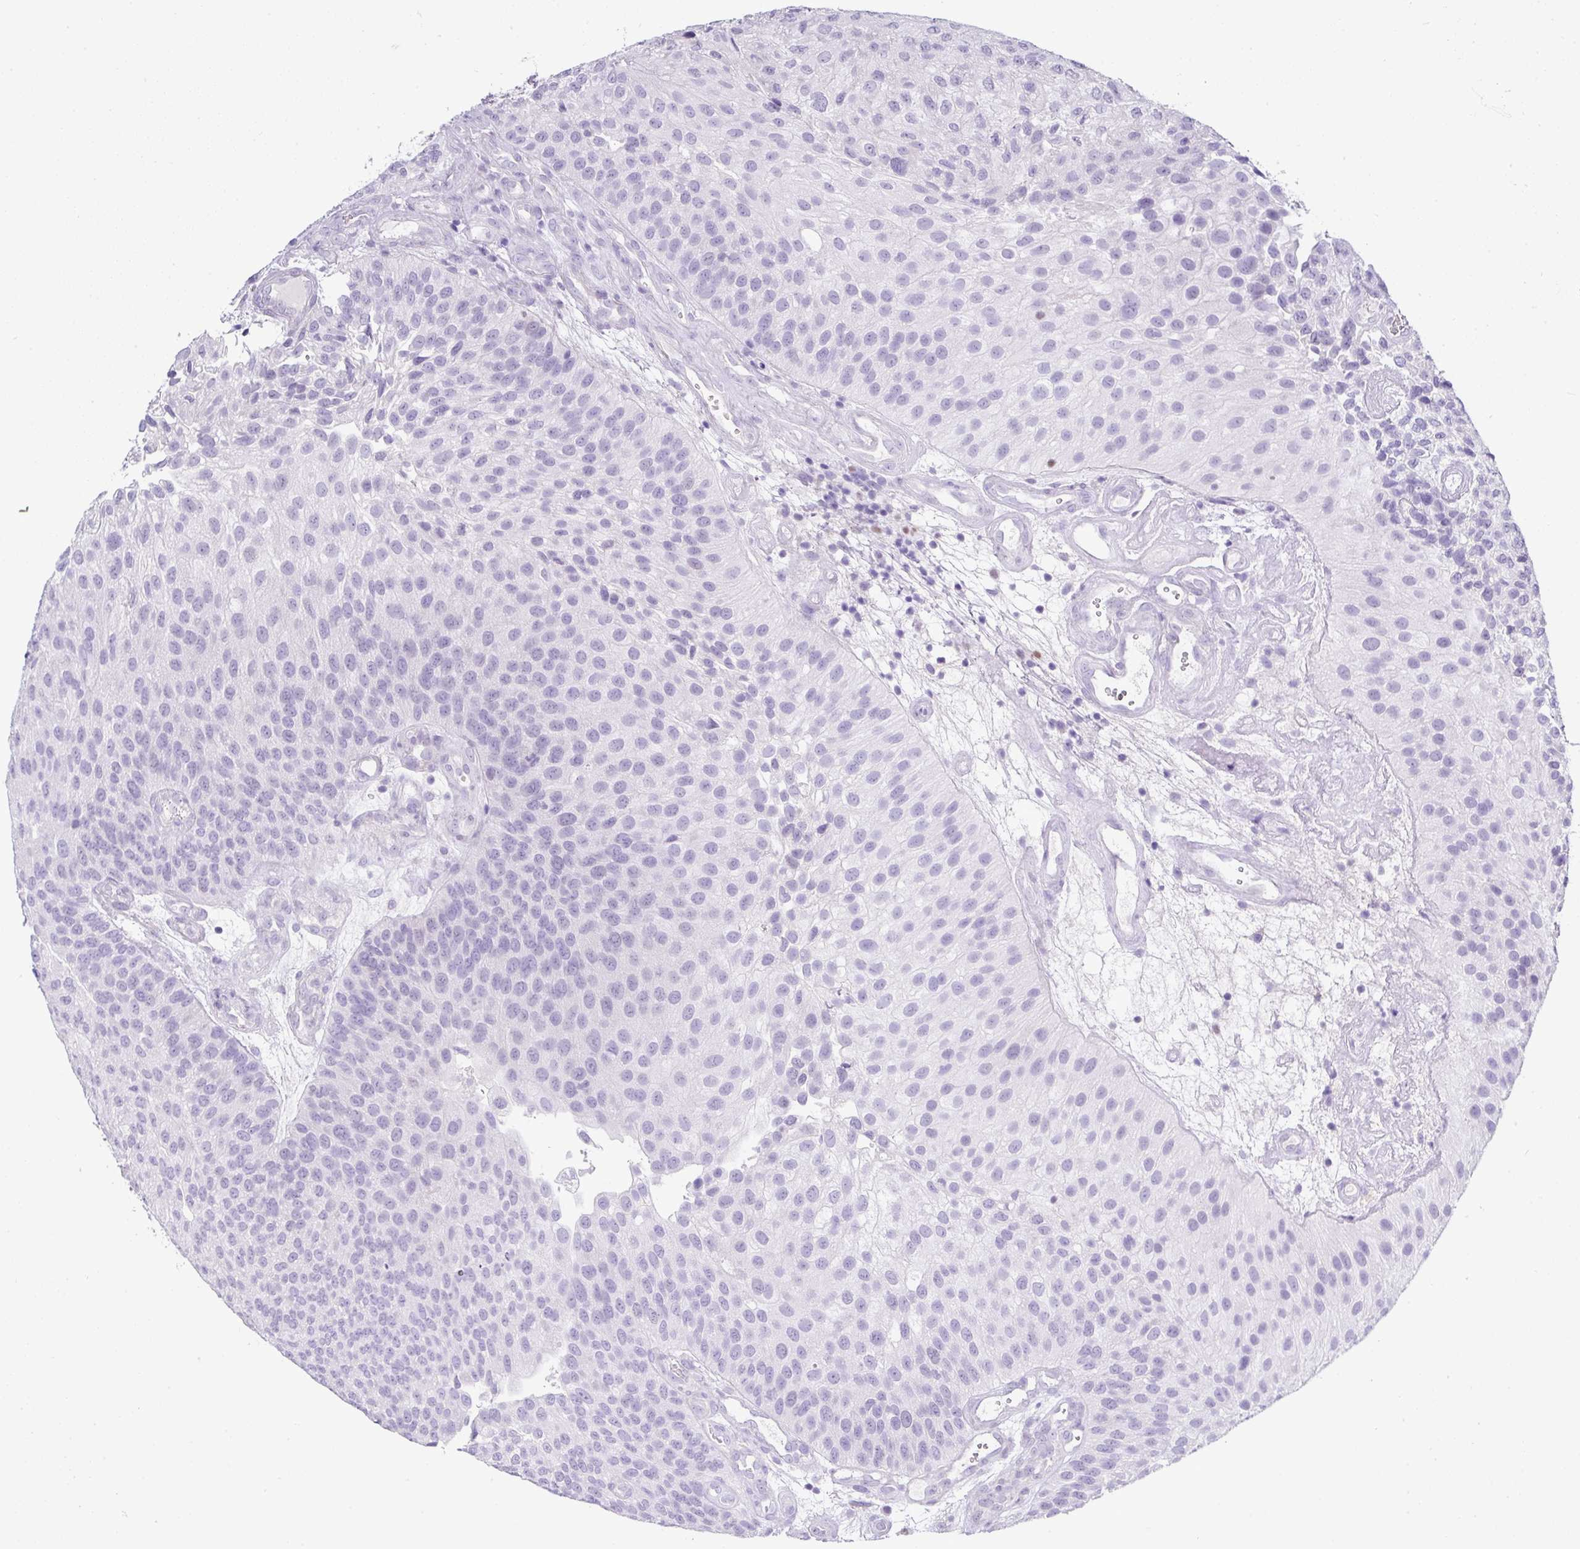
{"staining": {"intensity": "negative", "quantity": "none", "location": "none"}, "tissue": "urothelial cancer", "cell_type": "Tumor cells", "image_type": "cancer", "snomed": [{"axis": "morphology", "description": "Urothelial carcinoma, NOS"}, {"axis": "topography", "description": "Urinary bladder"}], "caption": "Urothelial cancer was stained to show a protein in brown. There is no significant expression in tumor cells. (Brightfield microscopy of DAB (3,3'-diaminobenzidine) immunohistochemistry at high magnification).", "gene": "BCL11A", "patient": {"sex": "male", "age": 87}}